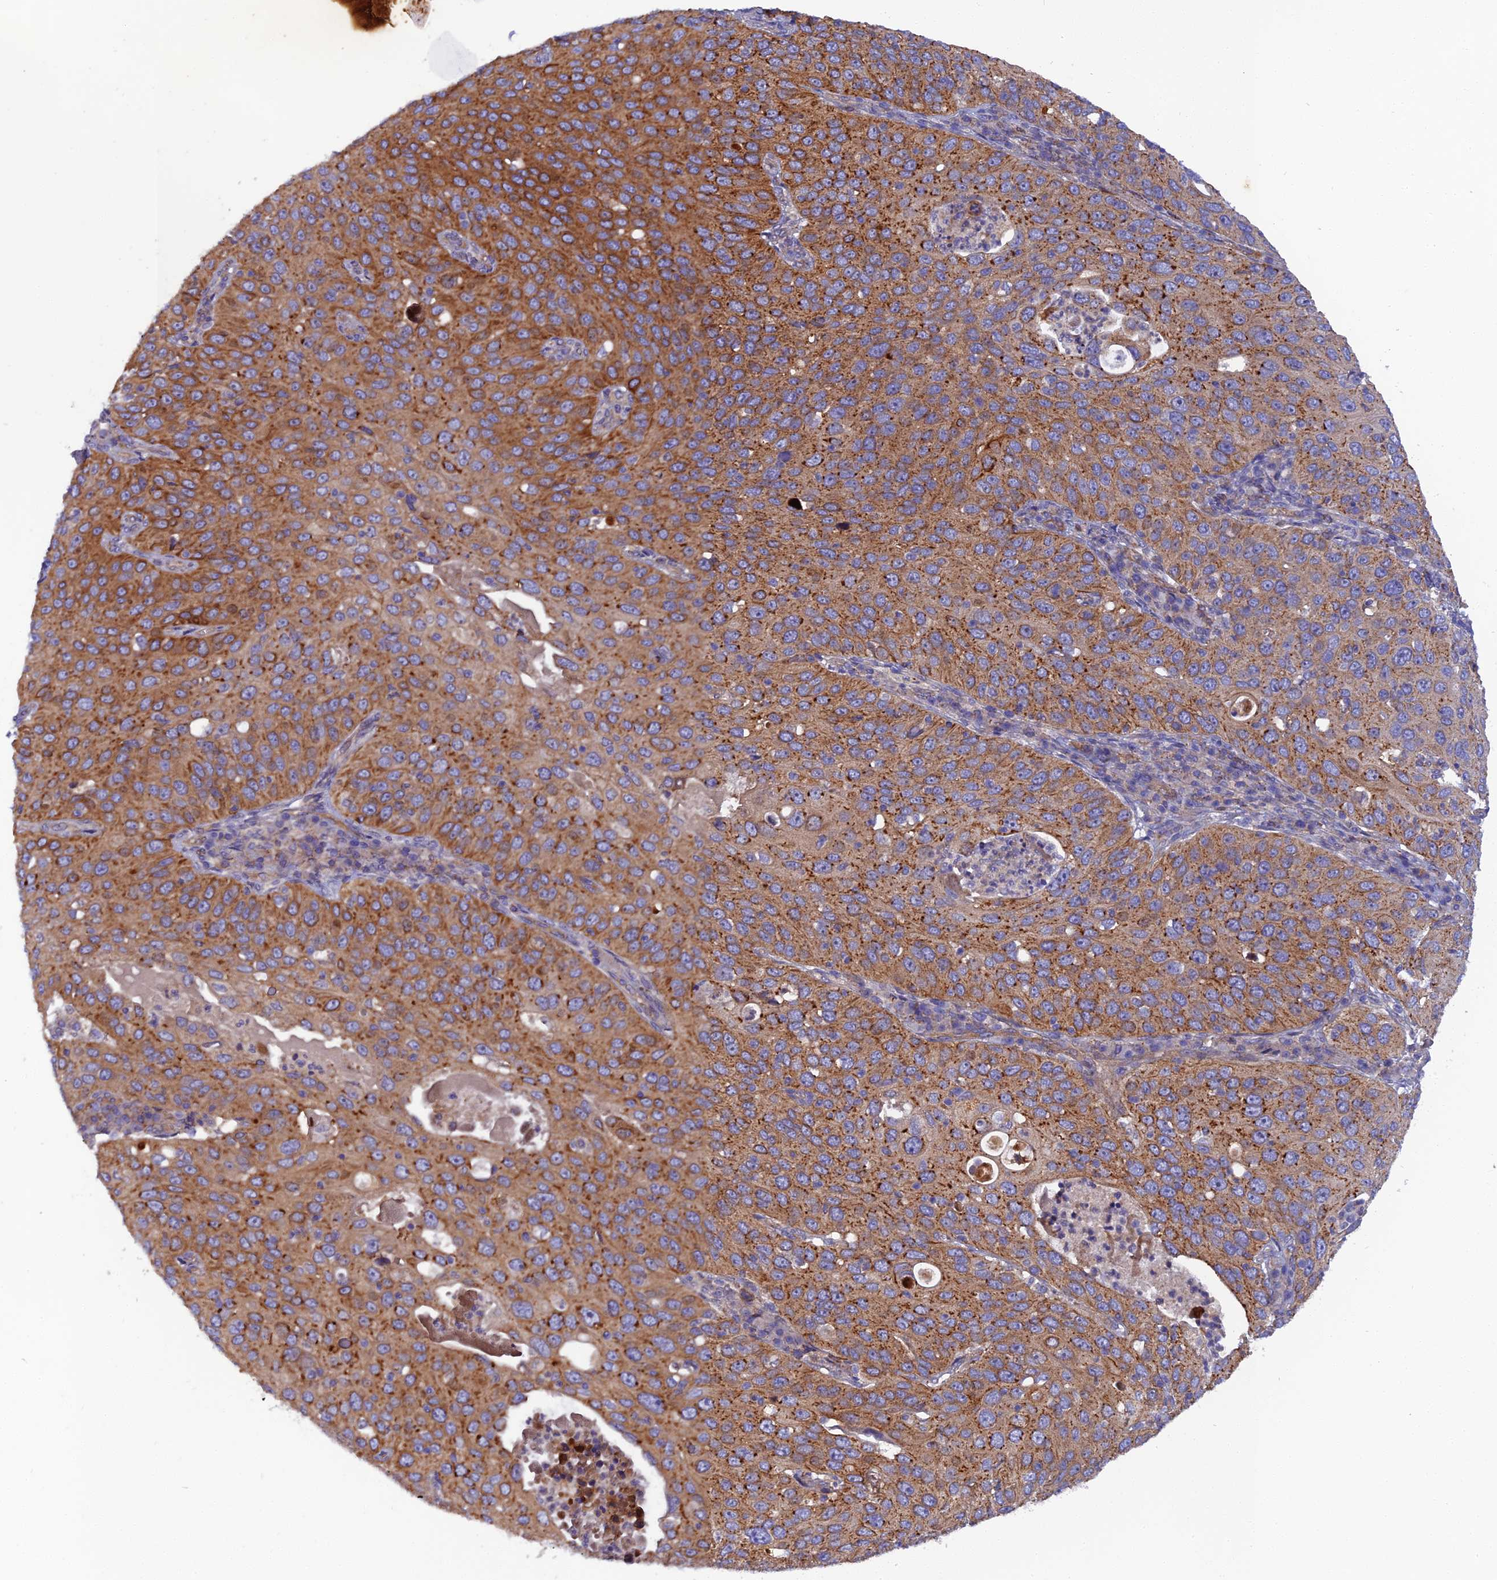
{"staining": {"intensity": "strong", "quantity": ">75%", "location": "cytoplasmic/membranous"}, "tissue": "cervical cancer", "cell_type": "Tumor cells", "image_type": "cancer", "snomed": [{"axis": "morphology", "description": "Squamous cell carcinoma, NOS"}, {"axis": "topography", "description": "Cervix"}], "caption": "Human cervical cancer (squamous cell carcinoma) stained with a protein marker reveals strong staining in tumor cells.", "gene": "RALGAPA2", "patient": {"sex": "female", "age": 36}}